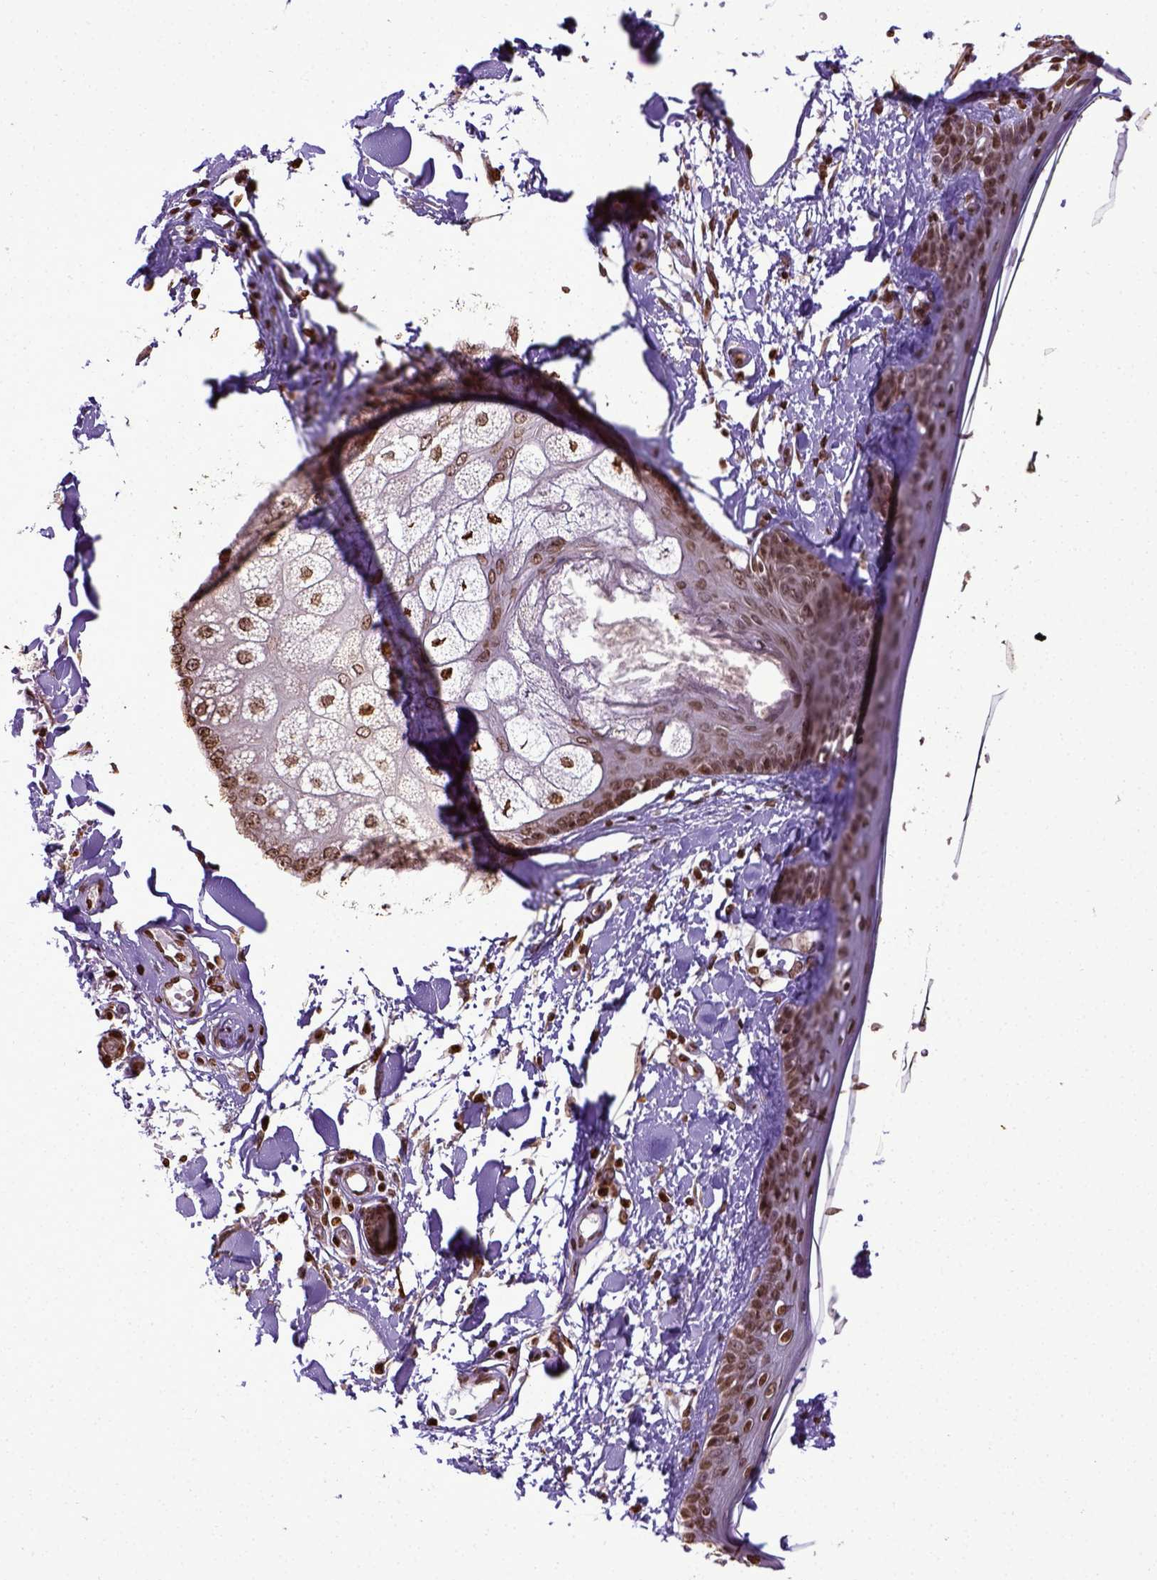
{"staining": {"intensity": "strong", "quantity": ">75%", "location": "nuclear"}, "tissue": "skin", "cell_type": "Fibroblasts", "image_type": "normal", "snomed": [{"axis": "morphology", "description": "Normal tissue, NOS"}, {"axis": "topography", "description": "Skin"}], "caption": "Protein staining shows strong nuclear expression in approximately >75% of fibroblasts in unremarkable skin. (DAB = brown stain, brightfield microscopy at high magnification).", "gene": "ZNF75D", "patient": {"sex": "male", "age": 76}}